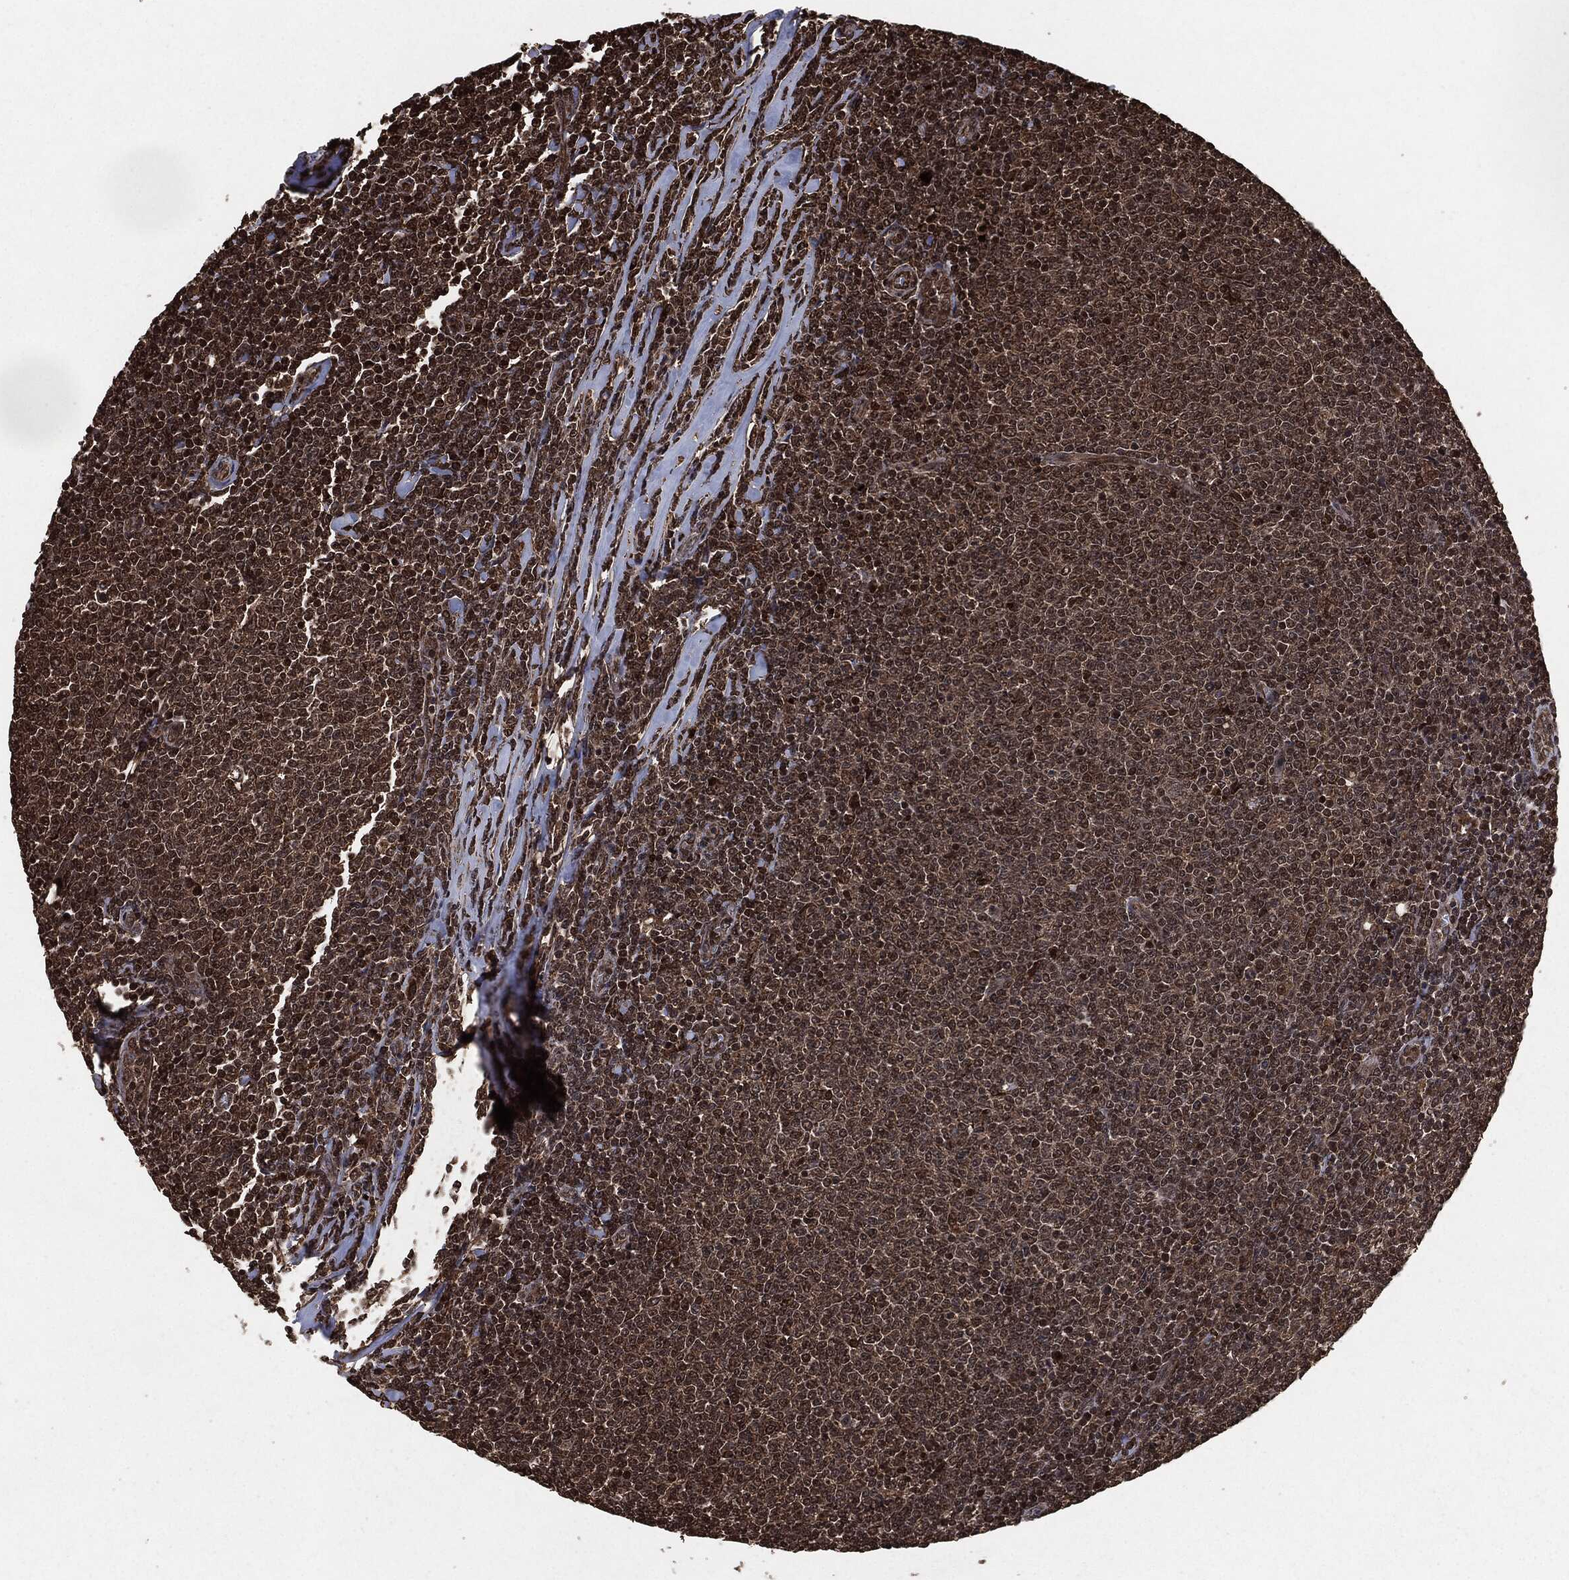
{"staining": {"intensity": "strong", "quantity": "25%-75%", "location": "nuclear"}, "tissue": "lymphoma", "cell_type": "Tumor cells", "image_type": "cancer", "snomed": [{"axis": "morphology", "description": "Malignant lymphoma, non-Hodgkin's type, Low grade"}, {"axis": "topography", "description": "Lymph node"}], "caption": "There is high levels of strong nuclear staining in tumor cells of lymphoma, as demonstrated by immunohistochemical staining (brown color).", "gene": "EGFR", "patient": {"sex": "male", "age": 52}}